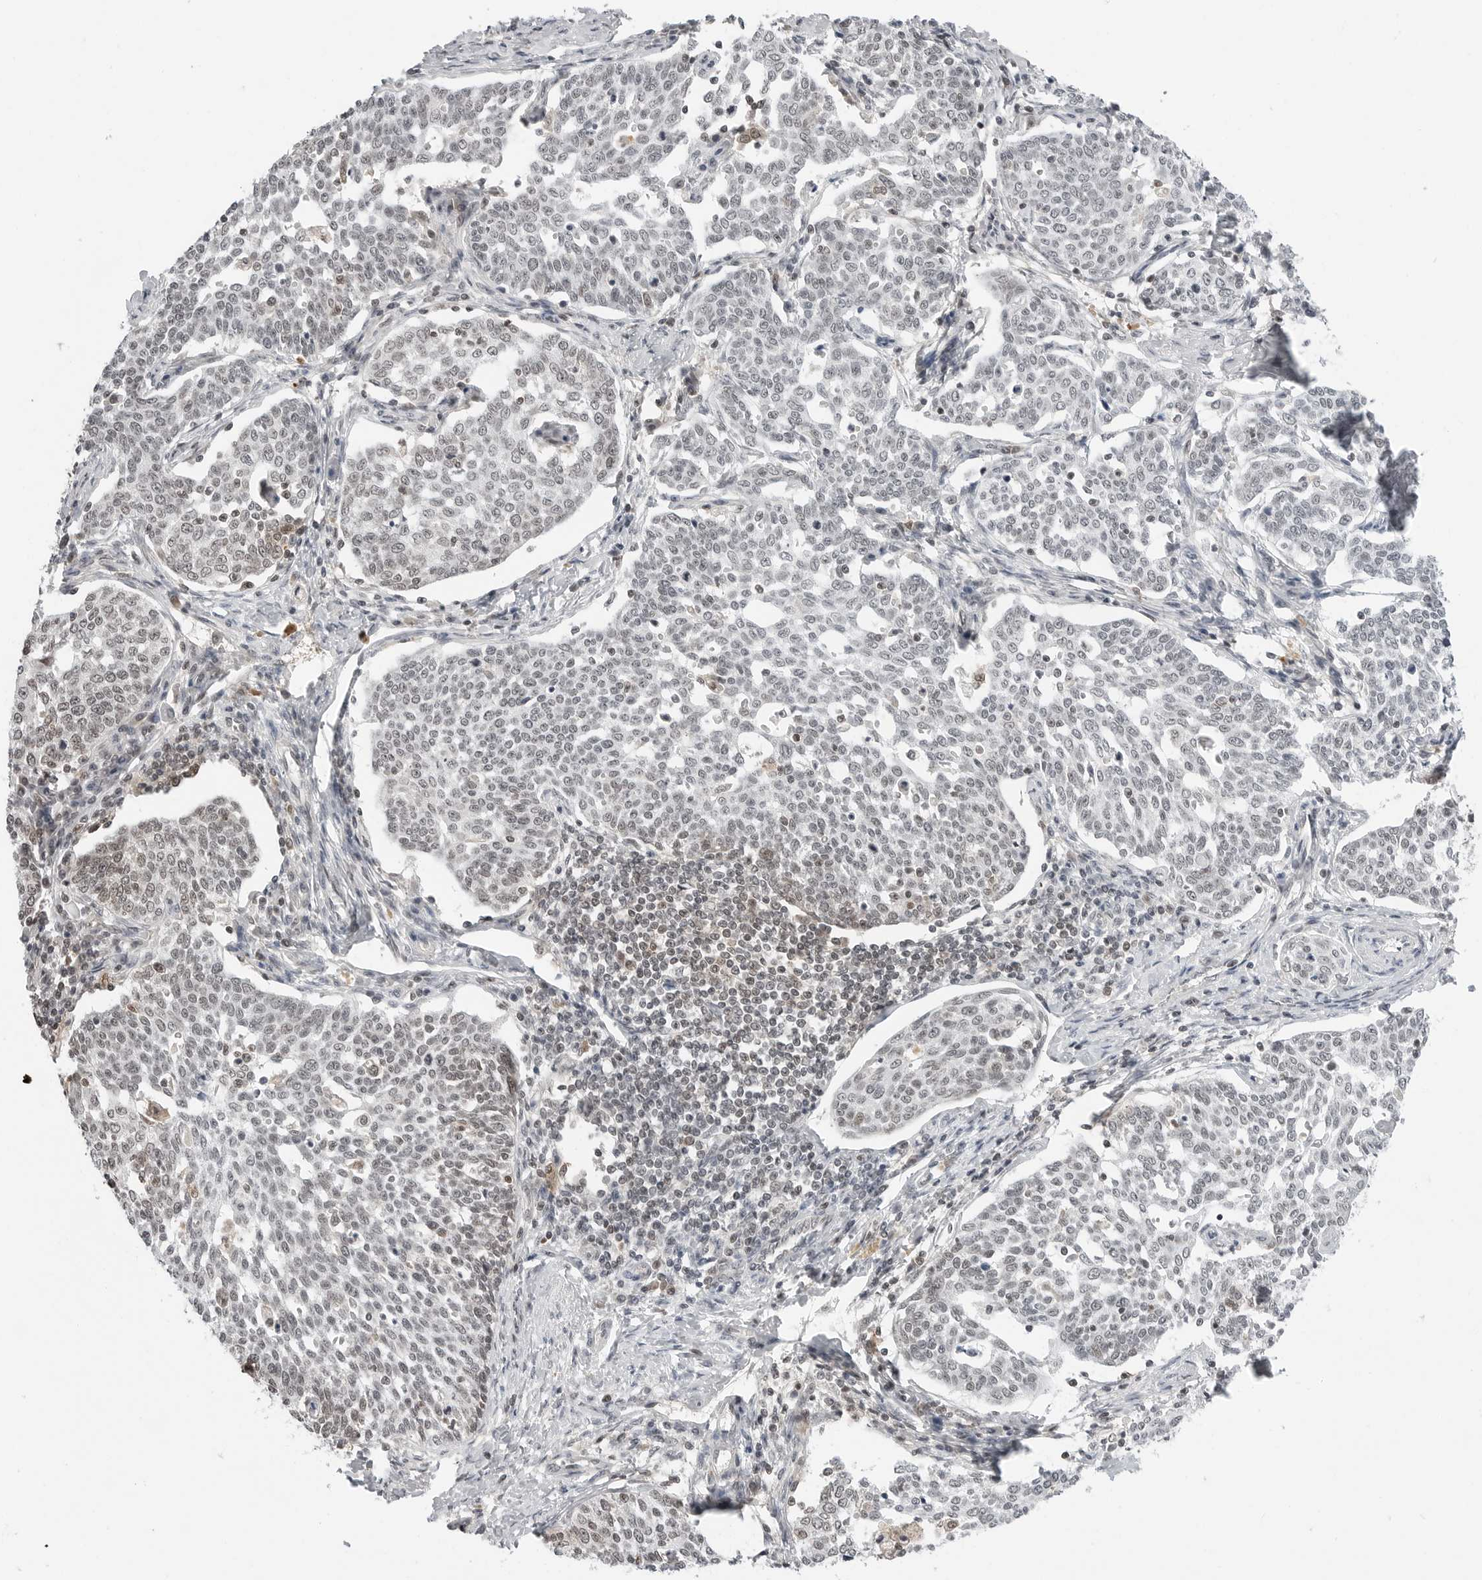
{"staining": {"intensity": "weak", "quantity": ">75%", "location": "nuclear"}, "tissue": "cervical cancer", "cell_type": "Tumor cells", "image_type": "cancer", "snomed": [{"axis": "morphology", "description": "Squamous cell carcinoma, NOS"}, {"axis": "topography", "description": "Cervix"}], "caption": "Protein expression analysis of cervical squamous cell carcinoma displays weak nuclear expression in approximately >75% of tumor cells. (Brightfield microscopy of DAB IHC at high magnification).", "gene": "C8orf33", "patient": {"sex": "female", "age": 34}}